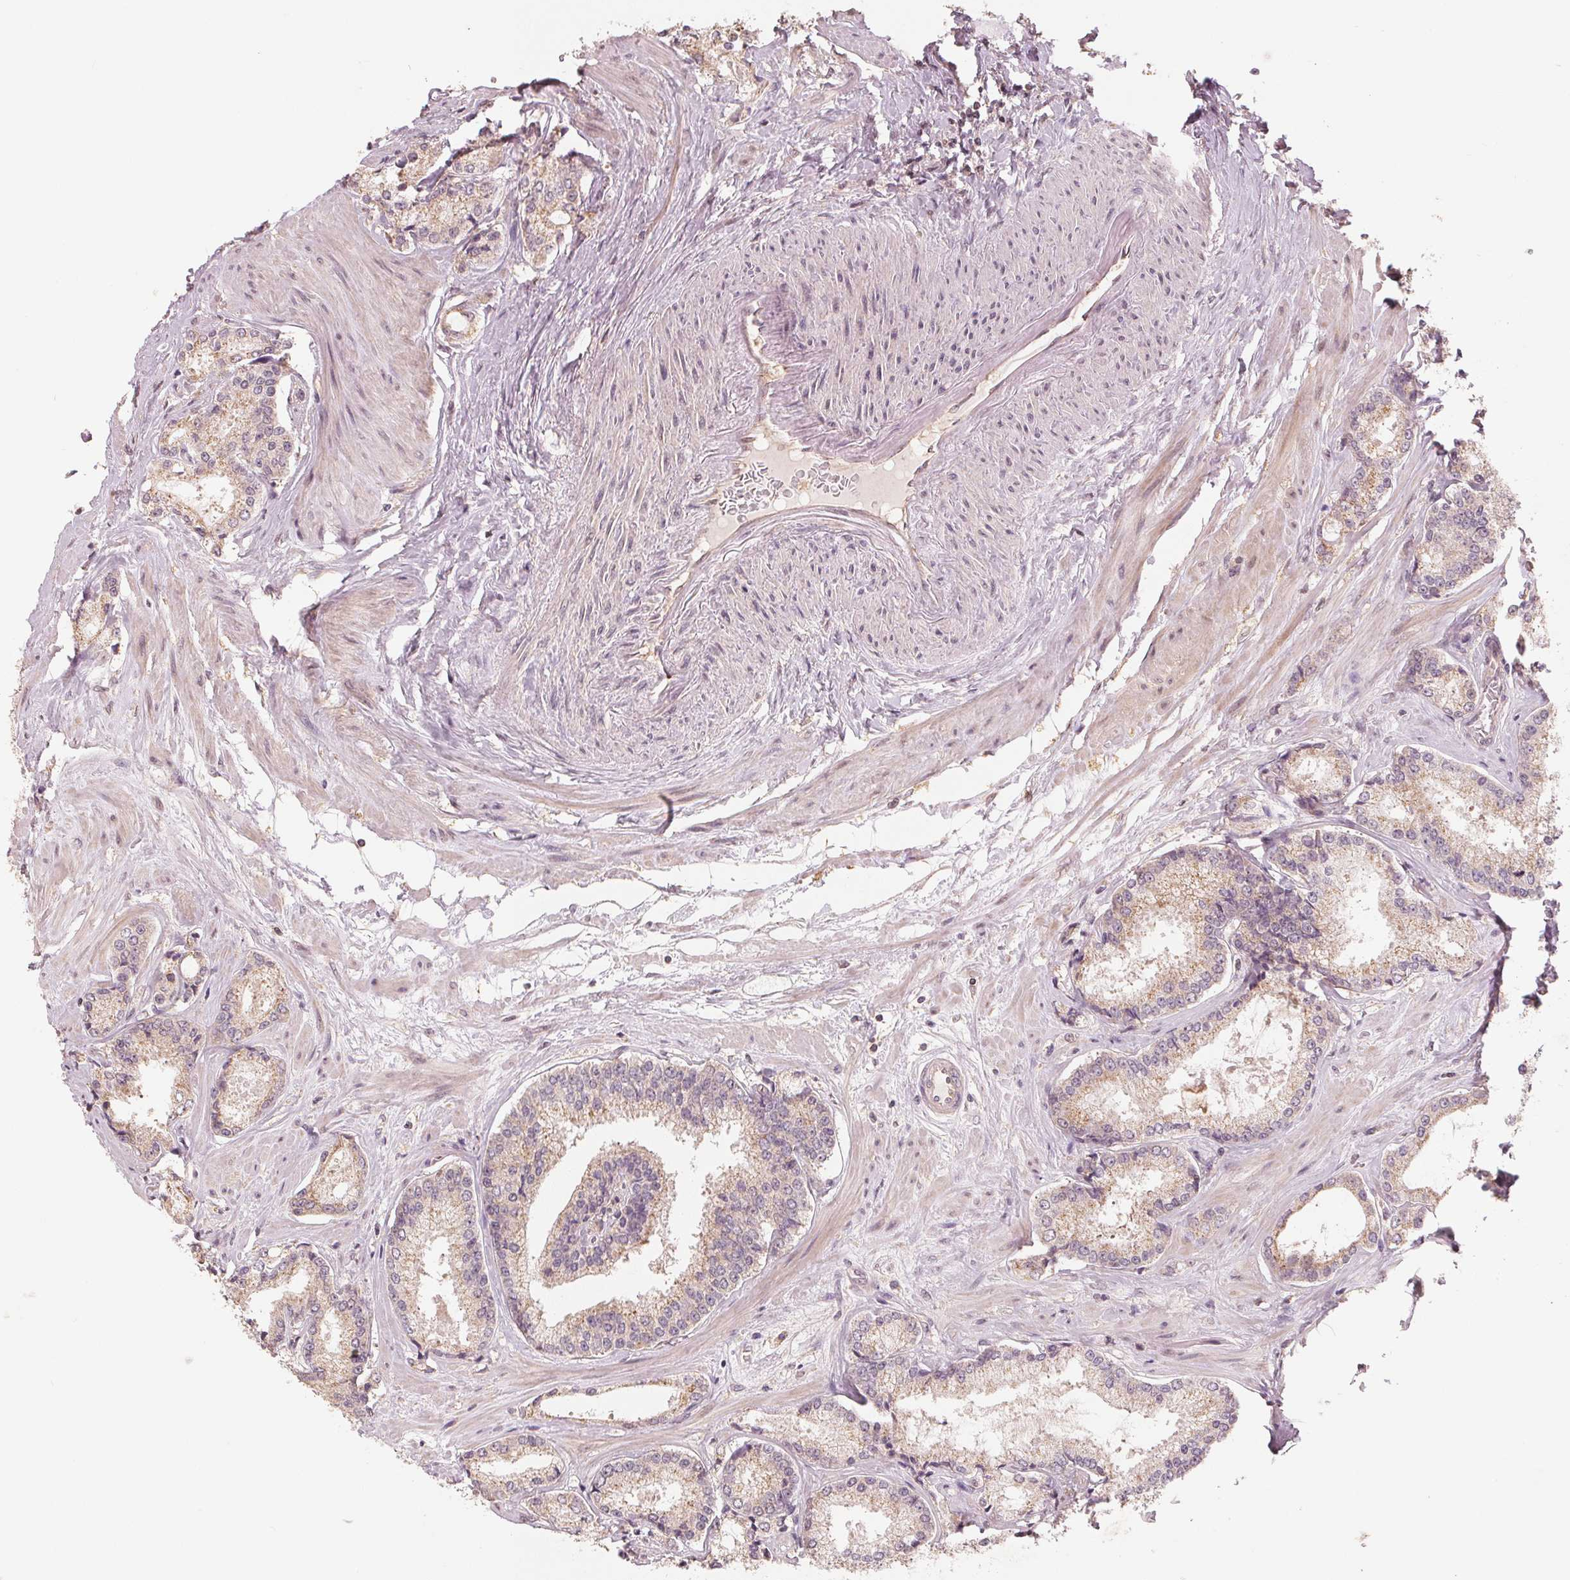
{"staining": {"intensity": "weak", "quantity": ">75%", "location": "cytoplasmic/membranous"}, "tissue": "prostate cancer", "cell_type": "Tumor cells", "image_type": "cancer", "snomed": [{"axis": "morphology", "description": "Adenocarcinoma, Low grade"}, {"axis": "topography", "description": "Prostate"}], "caption": "Brown immunohistochemical staining in prostate cancer (adenocarcinoma (low-grade)) displays weak cytoplasmic/membranous staining in approximately >75% of tumor cells.", "gene": "C2orf73", "patient": {"sex": "male", "age": 56}}